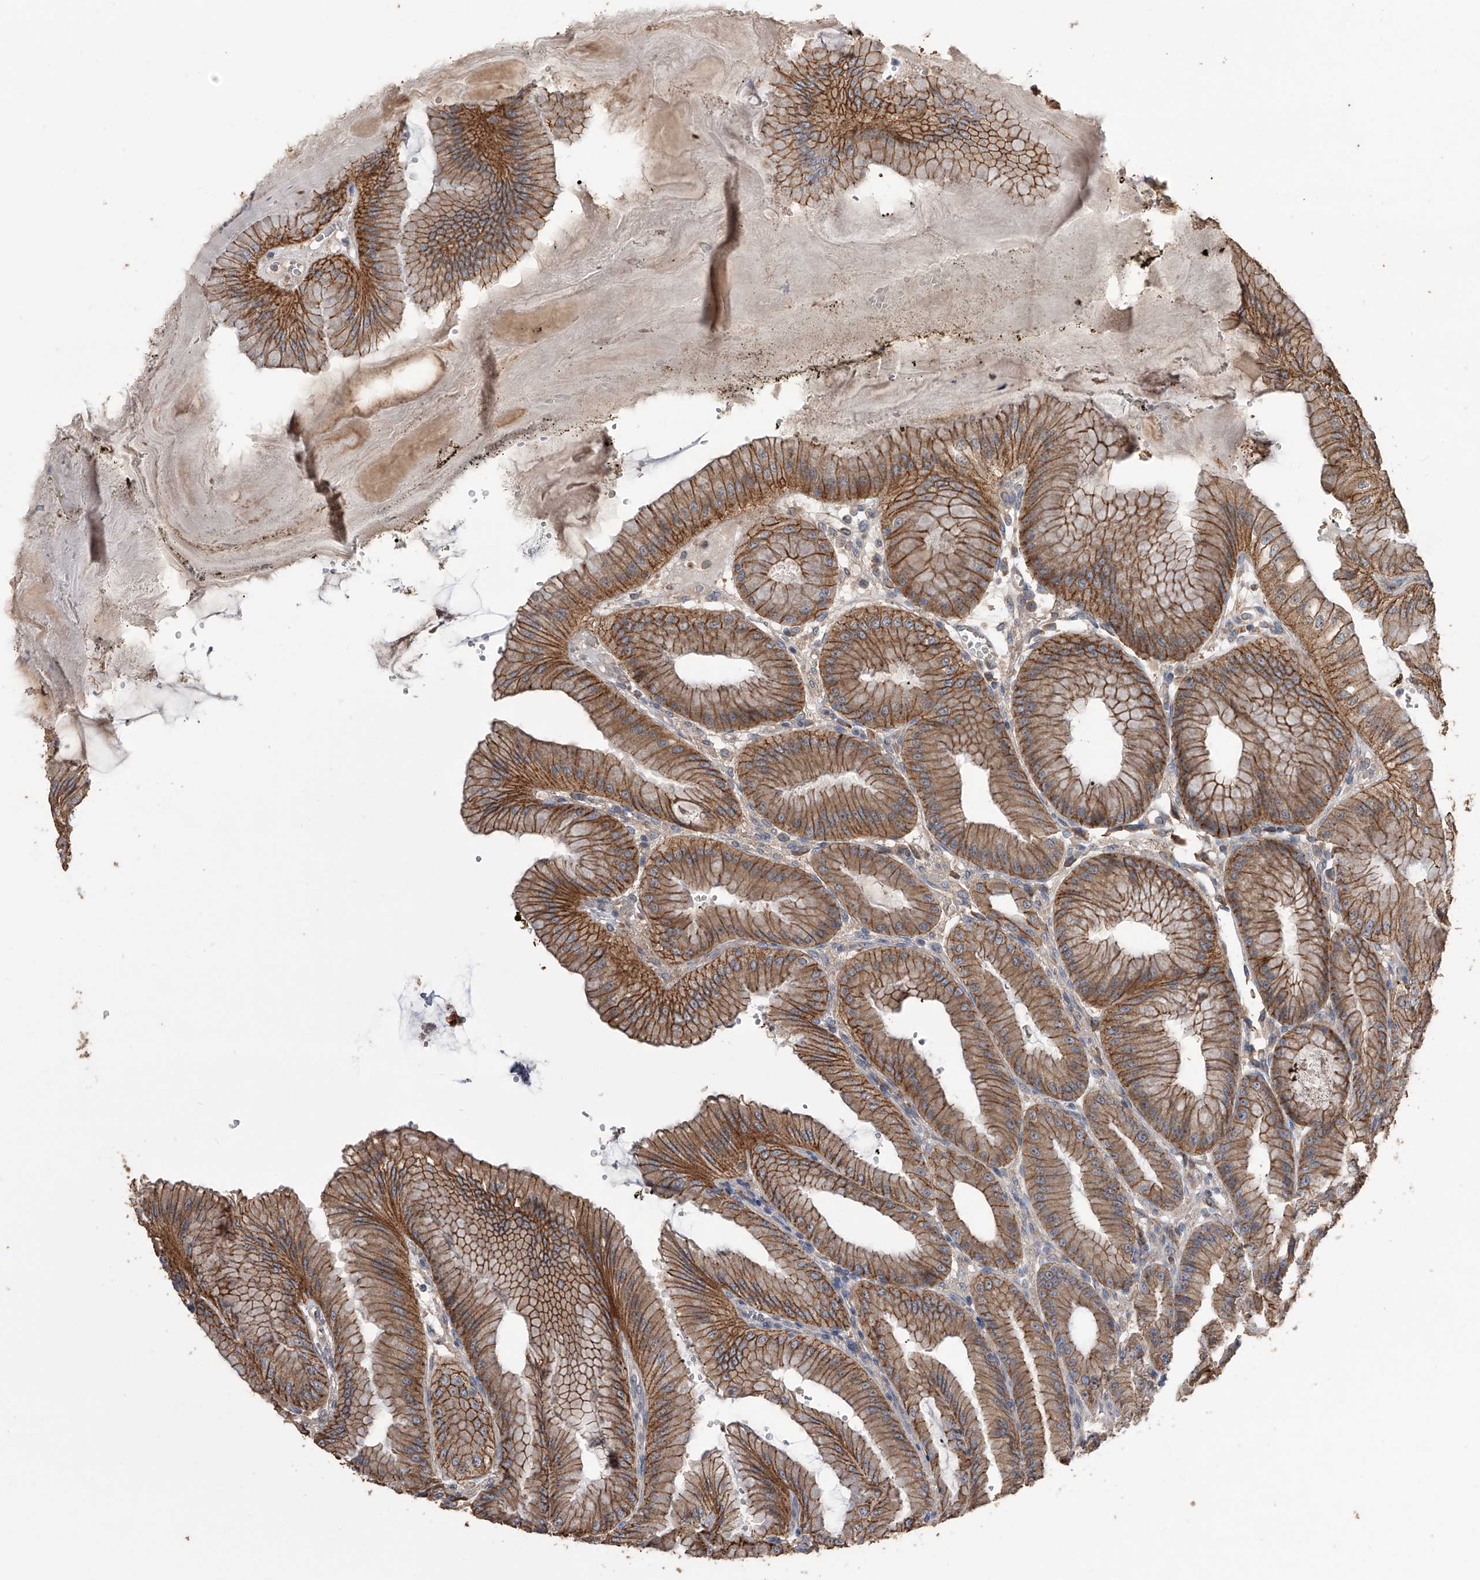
{"staining": {"intensity": "moderate", "quantity": ">75%", "location": "cytoplasmic/membranous"}, "tissue": "stomach", "cell_type": "Glandular cells", "image_type": "normal", "snomed": [{"axis": "morphology", "description": "Normal tissue, NOS"}, {"axis": "topography", "description": "Stomach, lower"}], "caption": "Glandular cells reveal medium levels of moderate cytoplasmic/membranous staining in about >75% of cells in normal stomach. The staining was performed using DAB (3,3'-diaminobenzidine) to visualize the protein expression in brown, while the nuclei were stained in blue with hematoxylin (Magnification: 20x).", "gene": "ZNF343", "patient": {"sex": "male", "age": 71}}